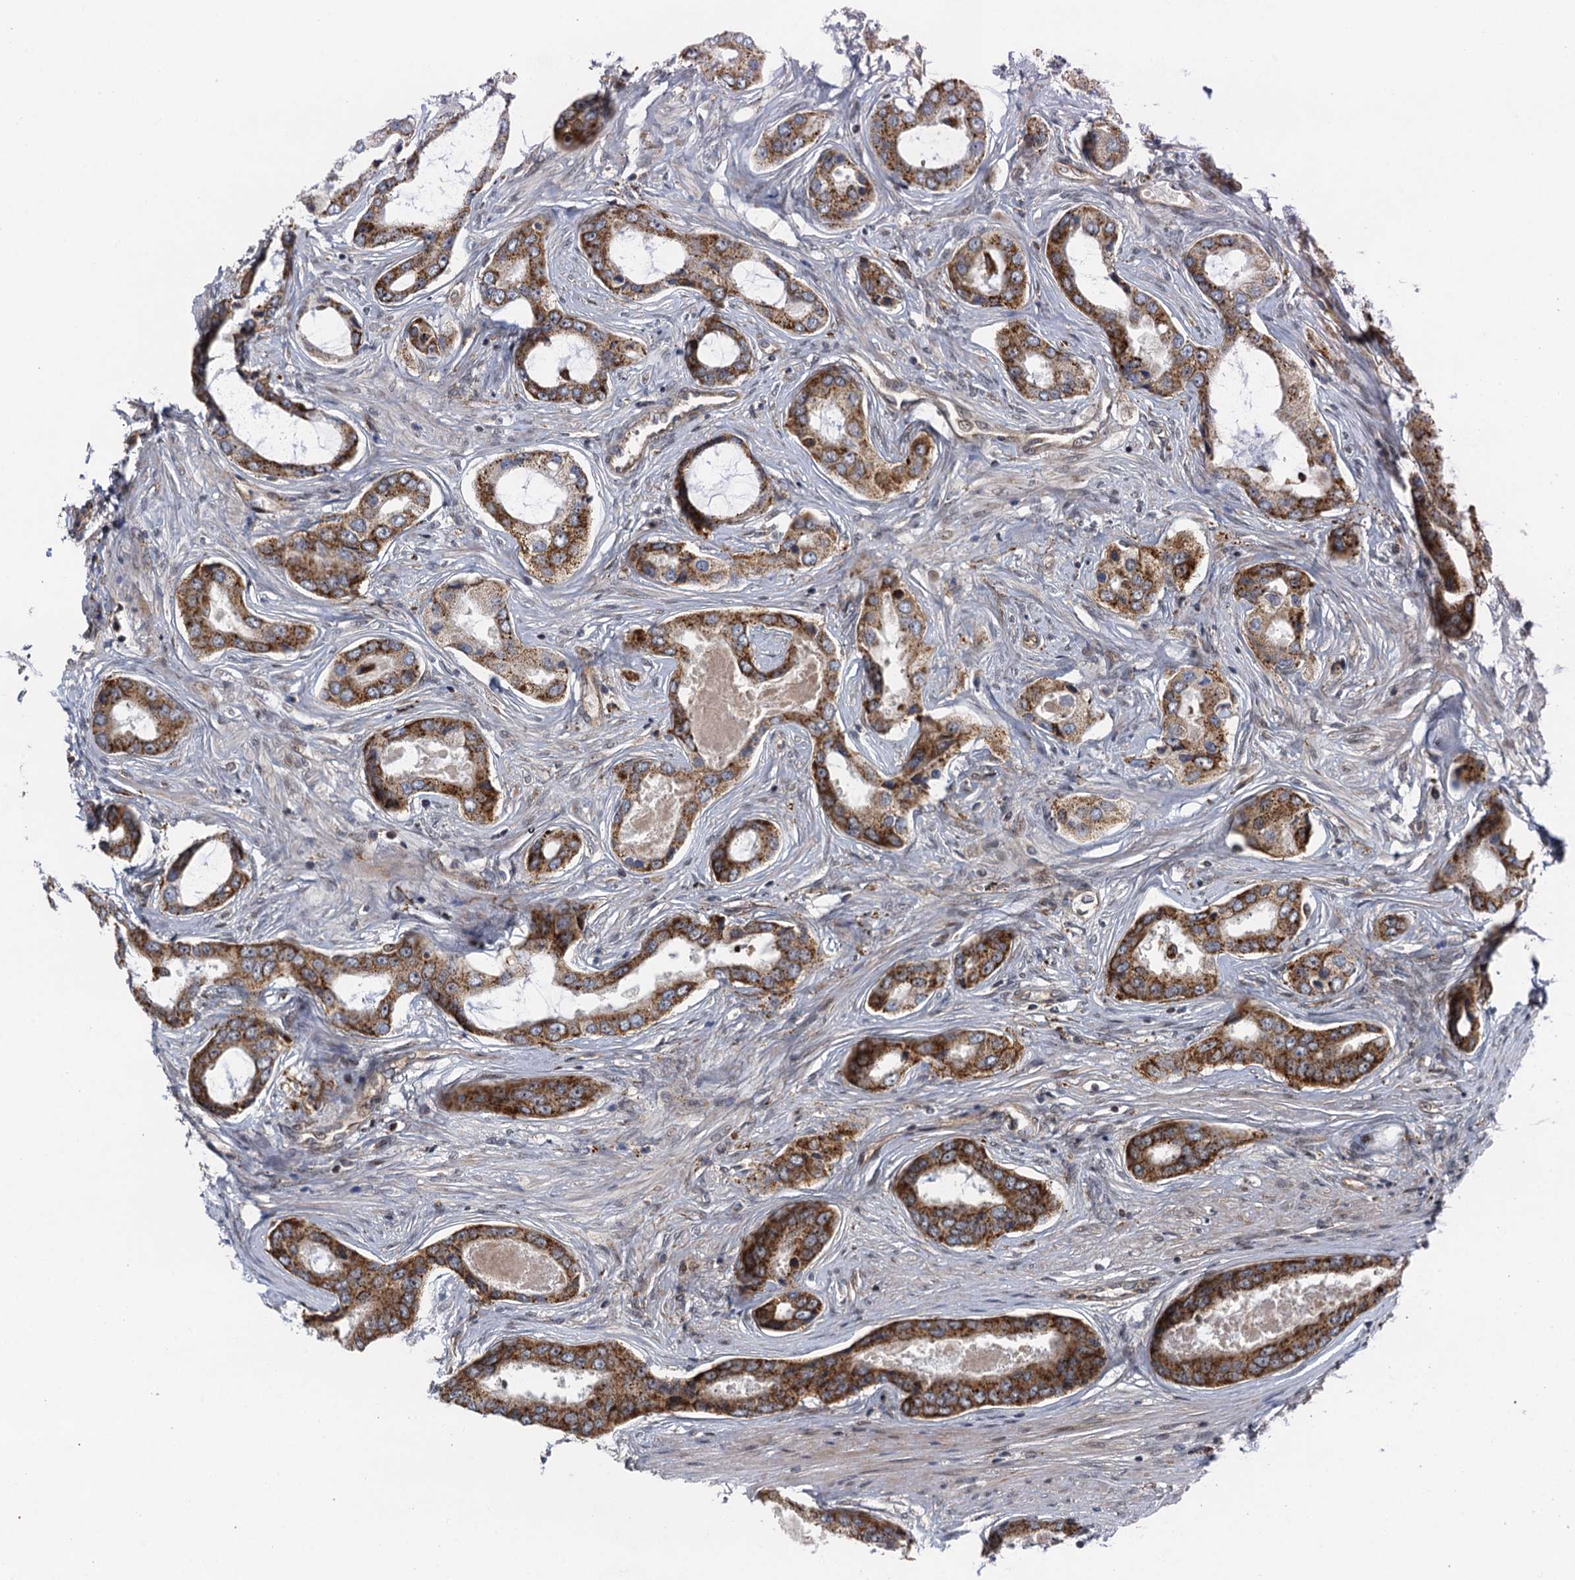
{"staining": {"intensity": "moderate", "quantity": ">75%", "location": "cytoplasmic/membranous"}, "tissue": "prostate cancer", "cell_type": "Tumor cells", "image_type": "cancer", "snomed": [{"axis": "morphology", "description": "Adenocarcinoma, Low grade"}, {"axis": "topography", "description": "Prostate"}], "caption": "An IHC photomicrograph of neoplastic tissue is shown. Protein staining in brown shows moderate cytoplasmic/membranous positivity in prostate cancer within tumor cells.", "gene": "NLRP10", "patient": {"sex": "male", "age": 68}}